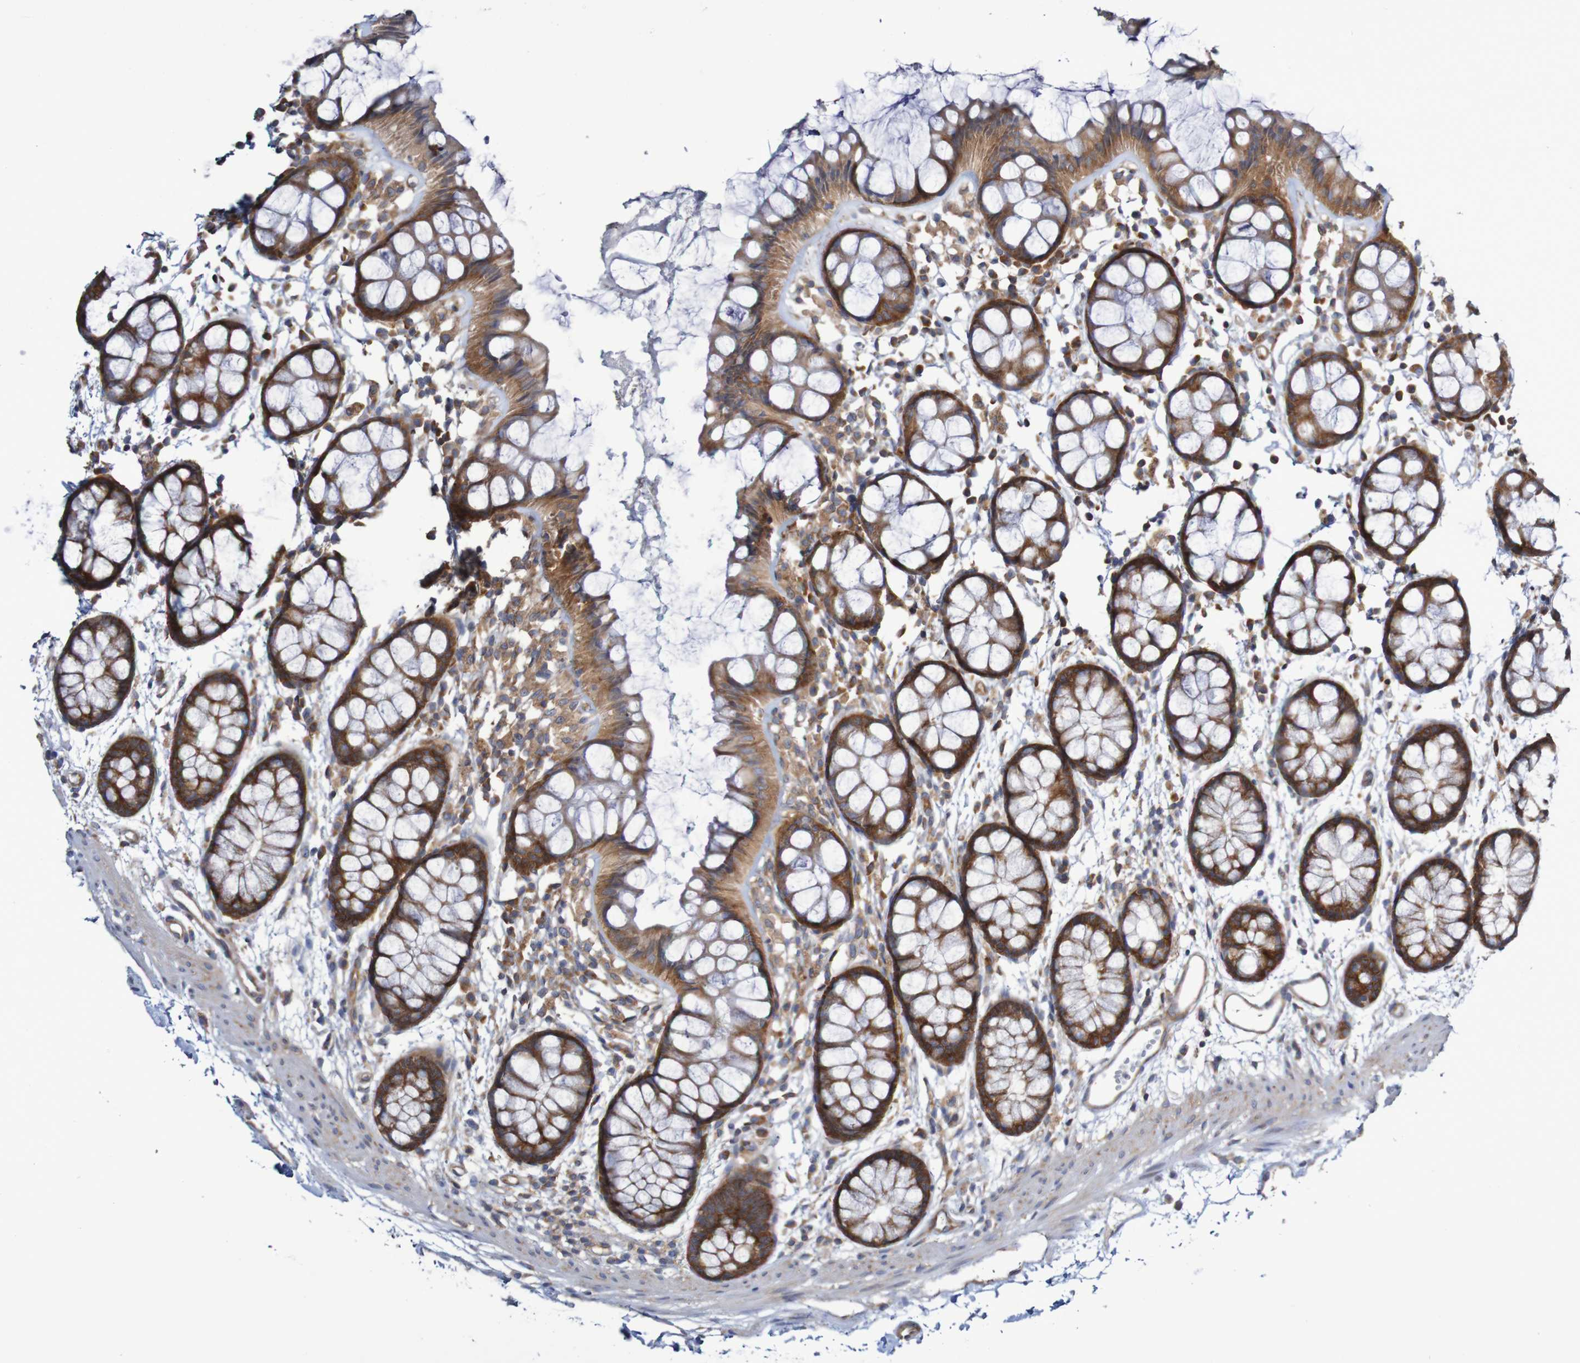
{"staining": {"intensity": "strong", "quantity": ">75%", "location": "cytoplasmic/membranous"}, "tissue": "rectum", "cell_type": "Glandular cells", "image_type": "normal", "snomed": [{"axis": "morphology", "description": "Normal tissue, NOS"}, {"axis": "topography", "description": "Rectum"}], "caption": "Immunohistochemistry histopathology image of benign rectum: rectum stained using immunohistochemistry displays high levels of strong protein expression localized specifically in the cytoplasmic/membranous of glandular cells, appearing as a cytoplasmic/membranous brown color.", "gene": "LRRC47", "patient": {"sex": "female", "age": 66}}